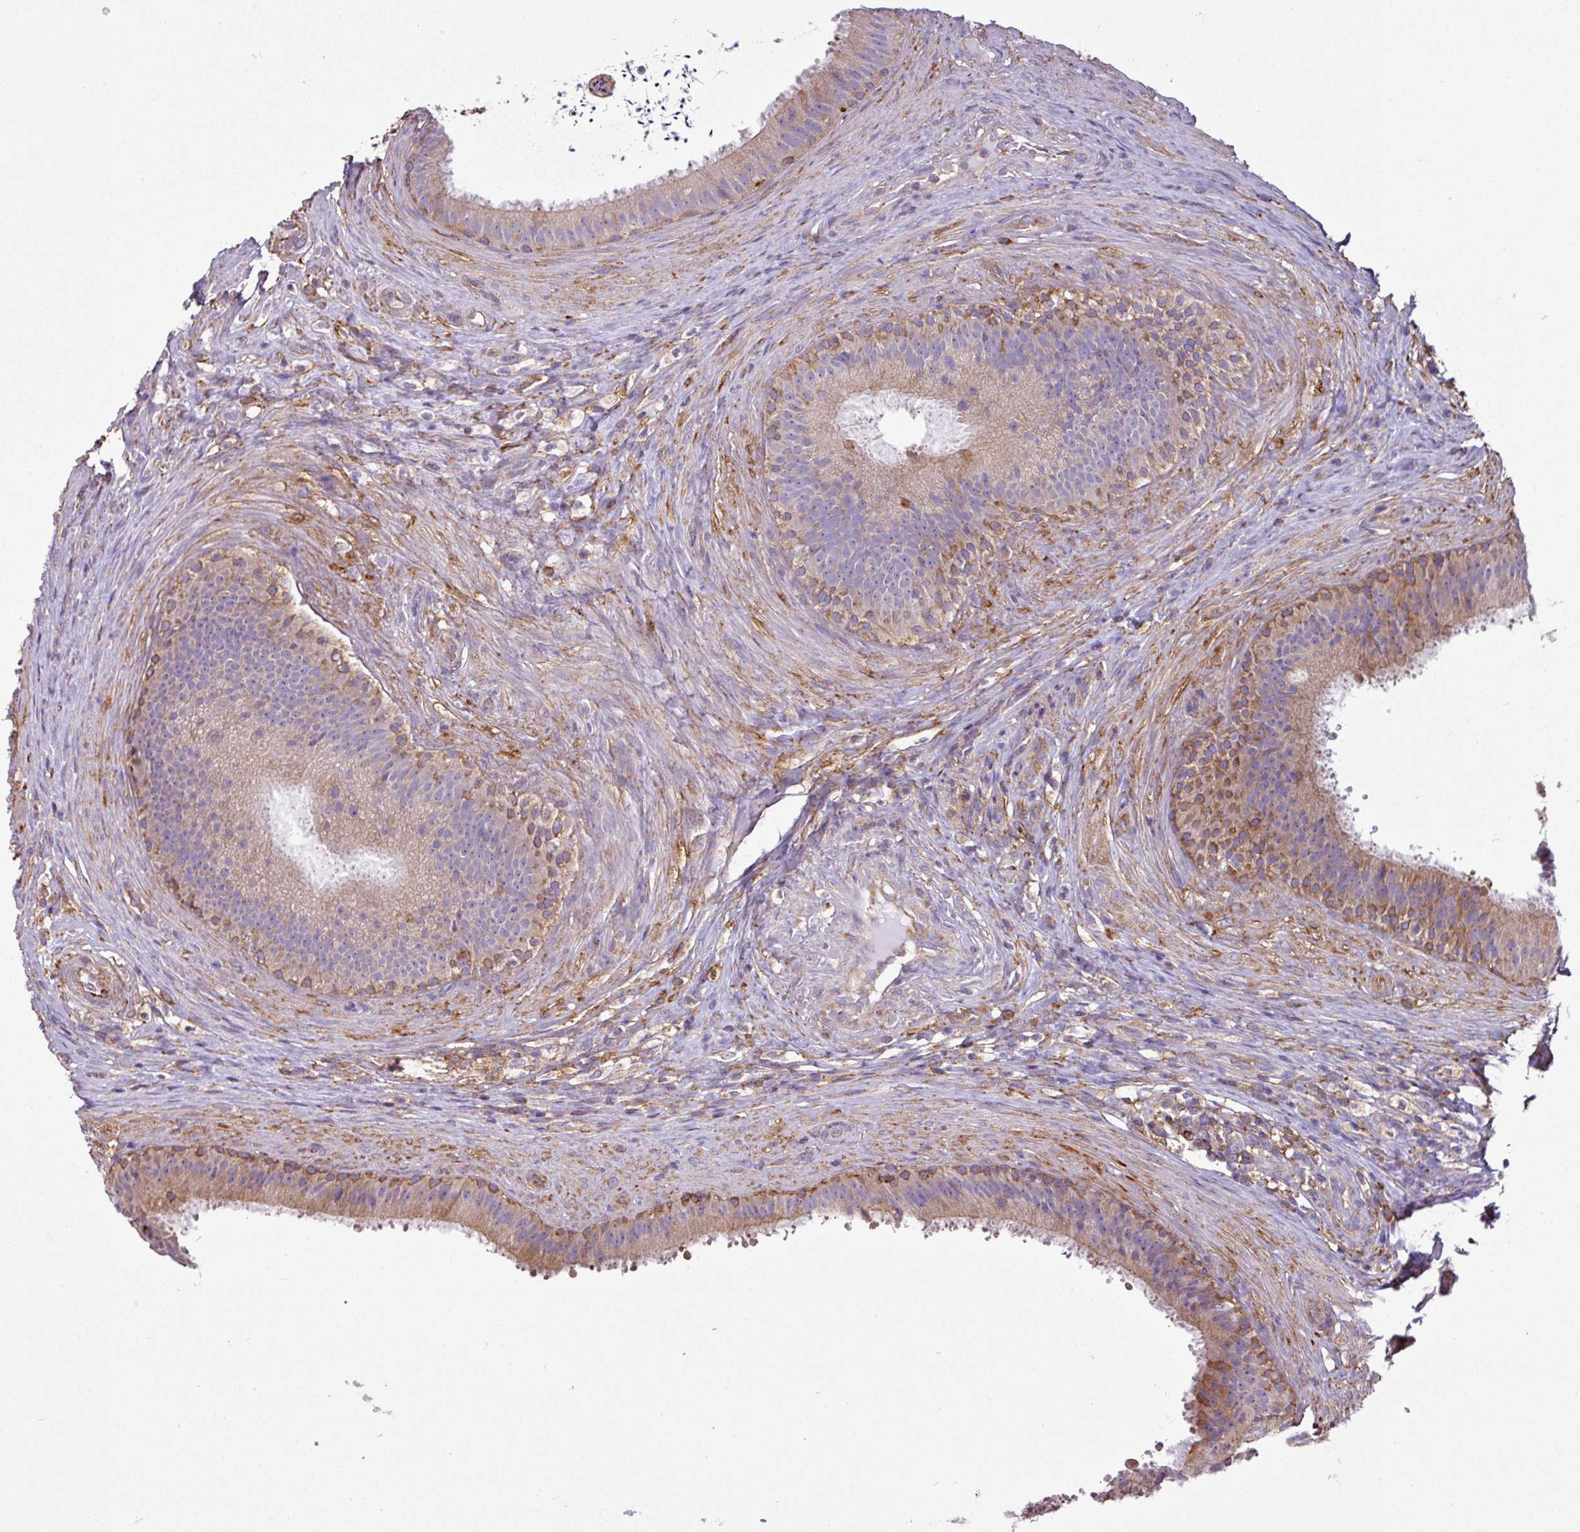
{"staining": {"intensity": "moderate", "quantity": "25%-75%", "location": "cytoplasmic/membranous"}, "tissue": "epididymis", "cell_type": "Glandular cells", "image_type": "normal", "snomed": [{"axis": "morphology", "description": "Normal tissue, NOS"}, {"axis": "topography", "description": "Testis"}, {"axis": "topography", "description": "Epididymis"}], "caption": "Immunohistochemistry (IHC) photomicrograph of unremarkable human epididymis stained for a protein (brown), which shows medium levels of moderate cytoplasmic/membranous staining in about 25%-75% of glandular cells.", "gene": "XNDC1N", "patient": {"sex": "male", "age": 41}}